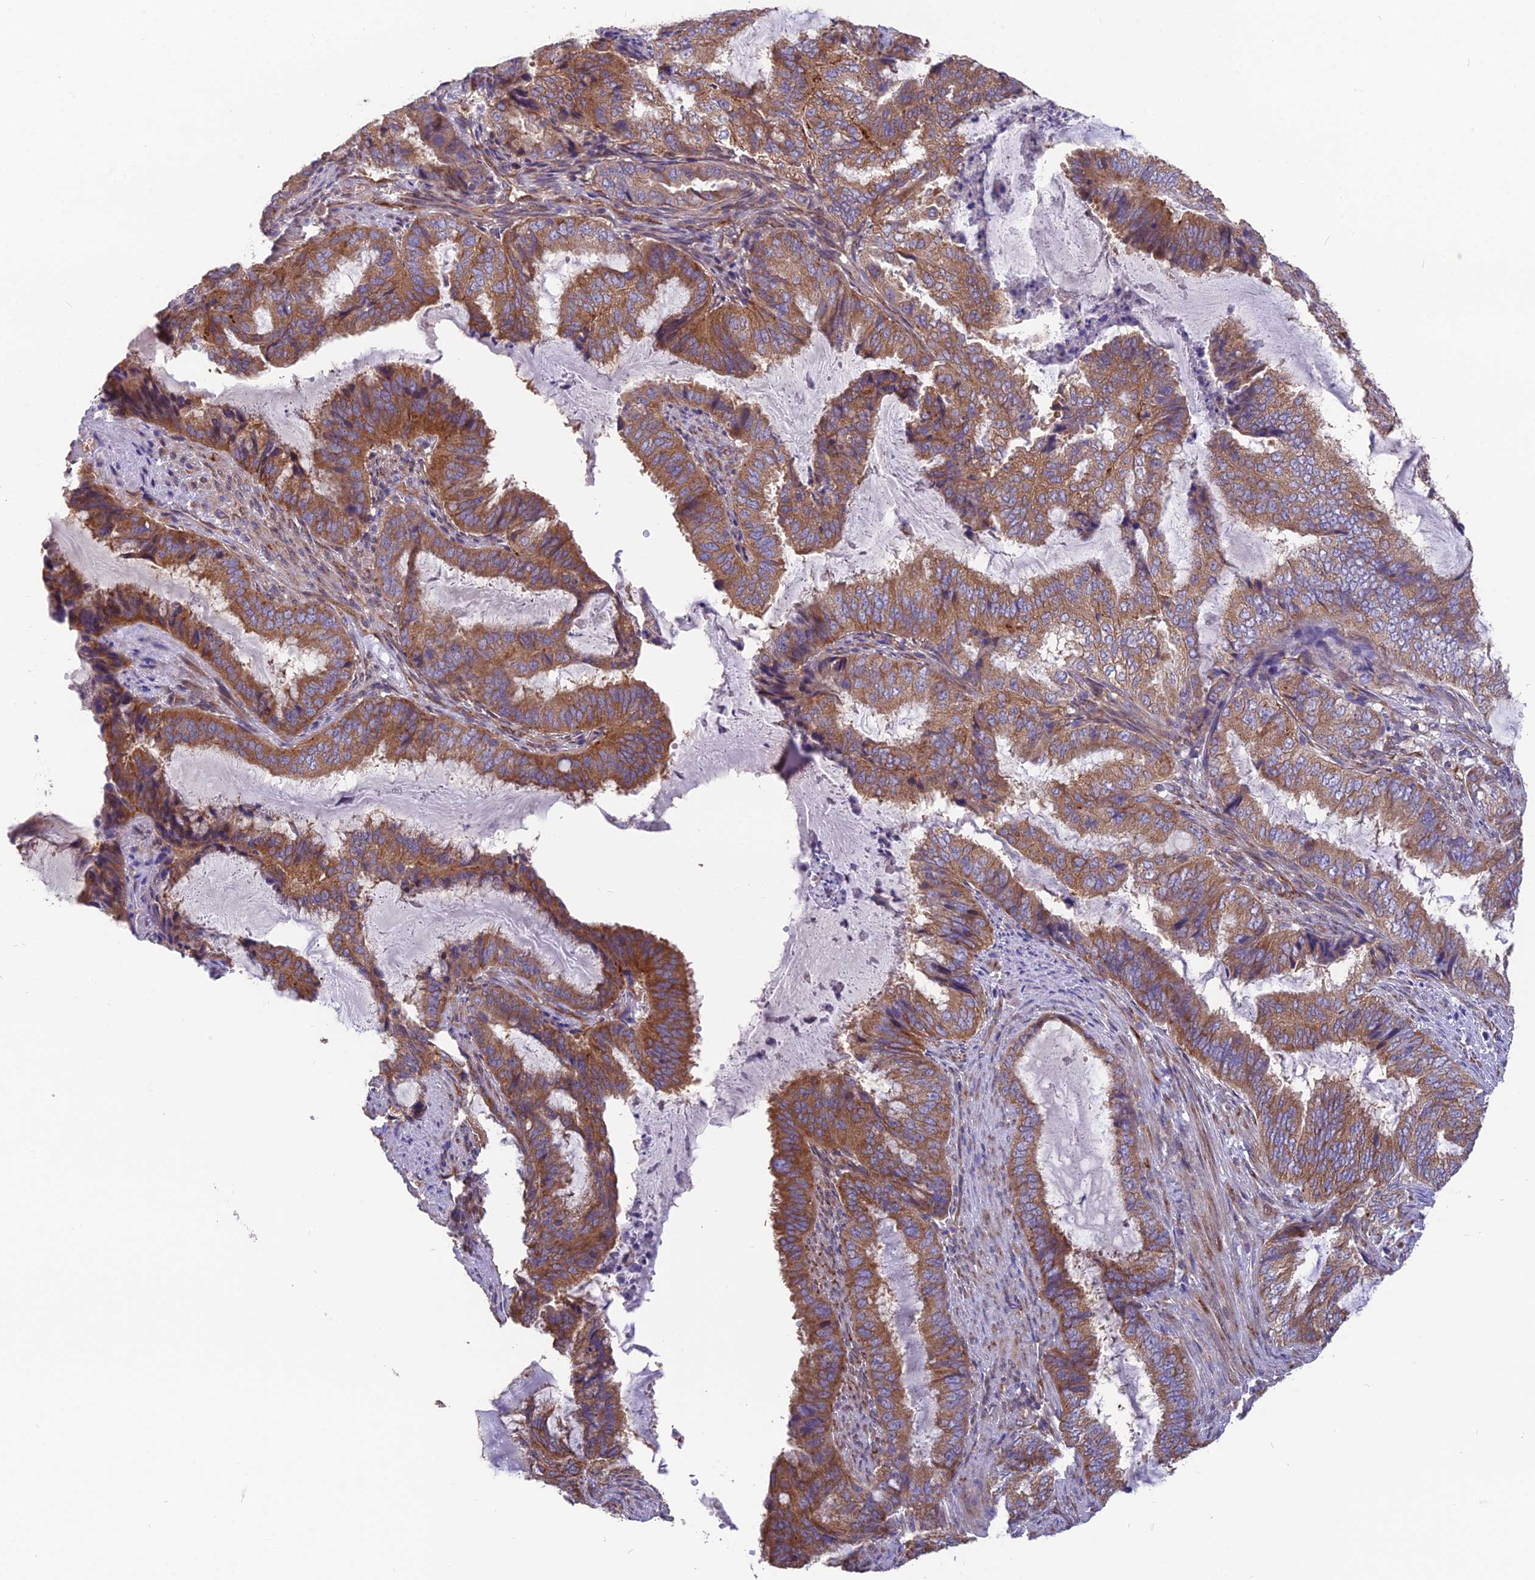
{"staining": {"intensity": "strong", "quantity": ">75%", "location": "cytoplasmic/membranous"}, "tissue": "endometrial cancer", "cell_type": "Tumor cells", "image_type": "cancer", "snomed": [{"axis": "morphology", "description": "Adenocarcinoma, NOS"}, {"axis": "topography", "description": "Endometrium"}], "caption": "Endometrial cancer stained with a protein marker shows strong staining in tumor cells.", "gene": "BLOC1S4", "patient": {"sex": "female", "age": 51}}